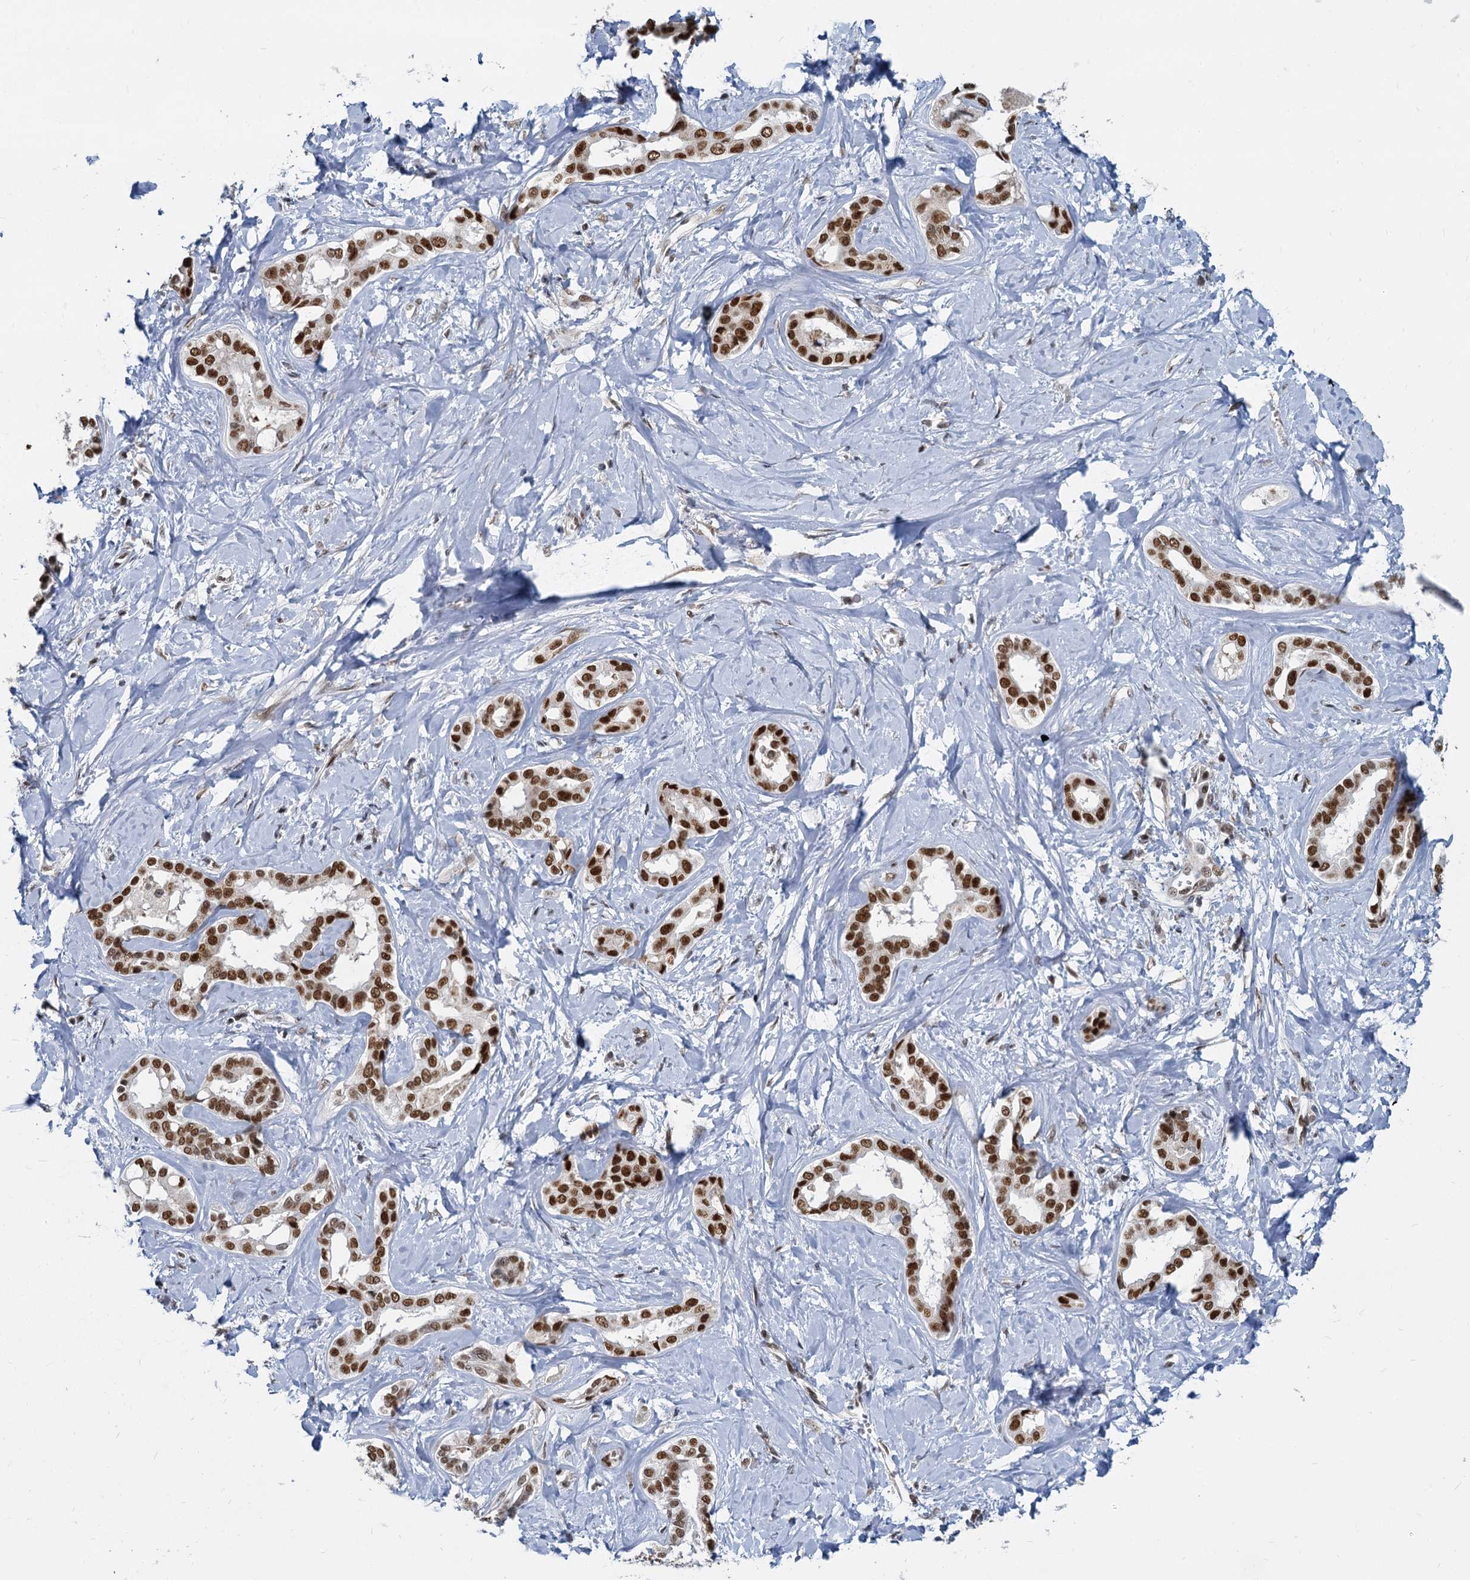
{"staining": {"intensity": "strong", "quantity": ">75%", "location": "nuclear"}, "tissue": "liver cancer", "cell_type": "Tumor cells", "image_type": "cancer", "snomed": [{"axis": "morphology", "description": "Cholangiocarcinoma"}, {"axis": "topography", "description": "Liver"}], "caption": "An image of human liver cancer (cholangiocarcinoma) stained for a protein demonstrates strong nuclear brown staining in tumor cells. (DAB (3,3'-diaminobenzidine) IHC, brown staining for protein, blue staining for nuclei).", "gene": "RPRD1A", "patient": {"sex": "female", "age": 77}}